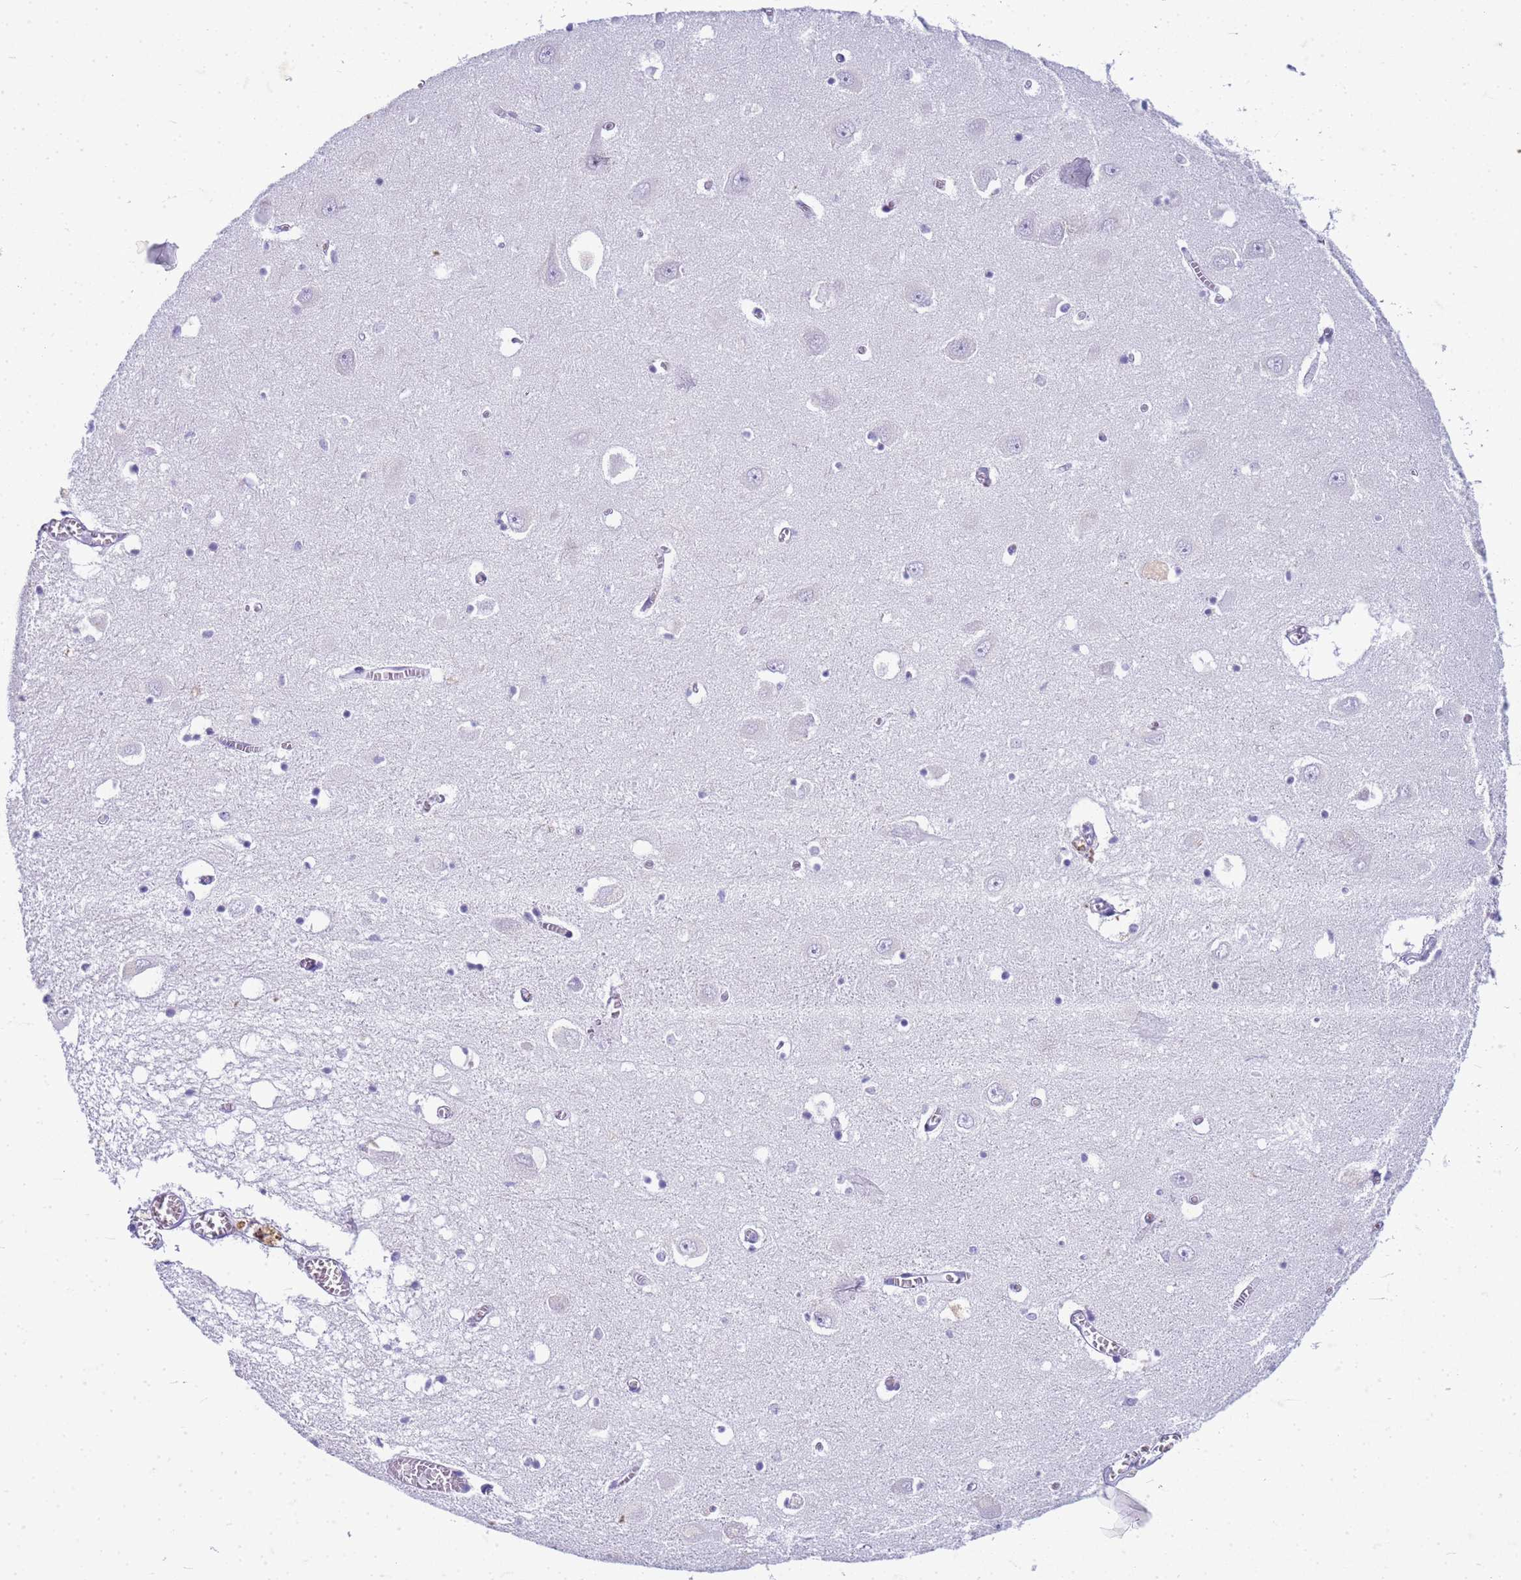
{"staining": {"intensity": "negative", "quantity": "none", "location": "none"}, "tissue": "hippocampus", "cell_type": "Glial cells", "image_type": "normal", "snomed": [{"axis": "morphology", "description": "Normal tissue, NOS"}, {"axis": "topography", "description": "Hippocampus"}], "caption": "IHC micrograph of benign hippocampus: hippocampus stained with DAB (3,3'-diaminobenzidine) shows no significant protein staining in glial cells. Nuclei are stained in blue.", "gene": "CFAP100", "patient": {"sex": "male", "age": 70}}